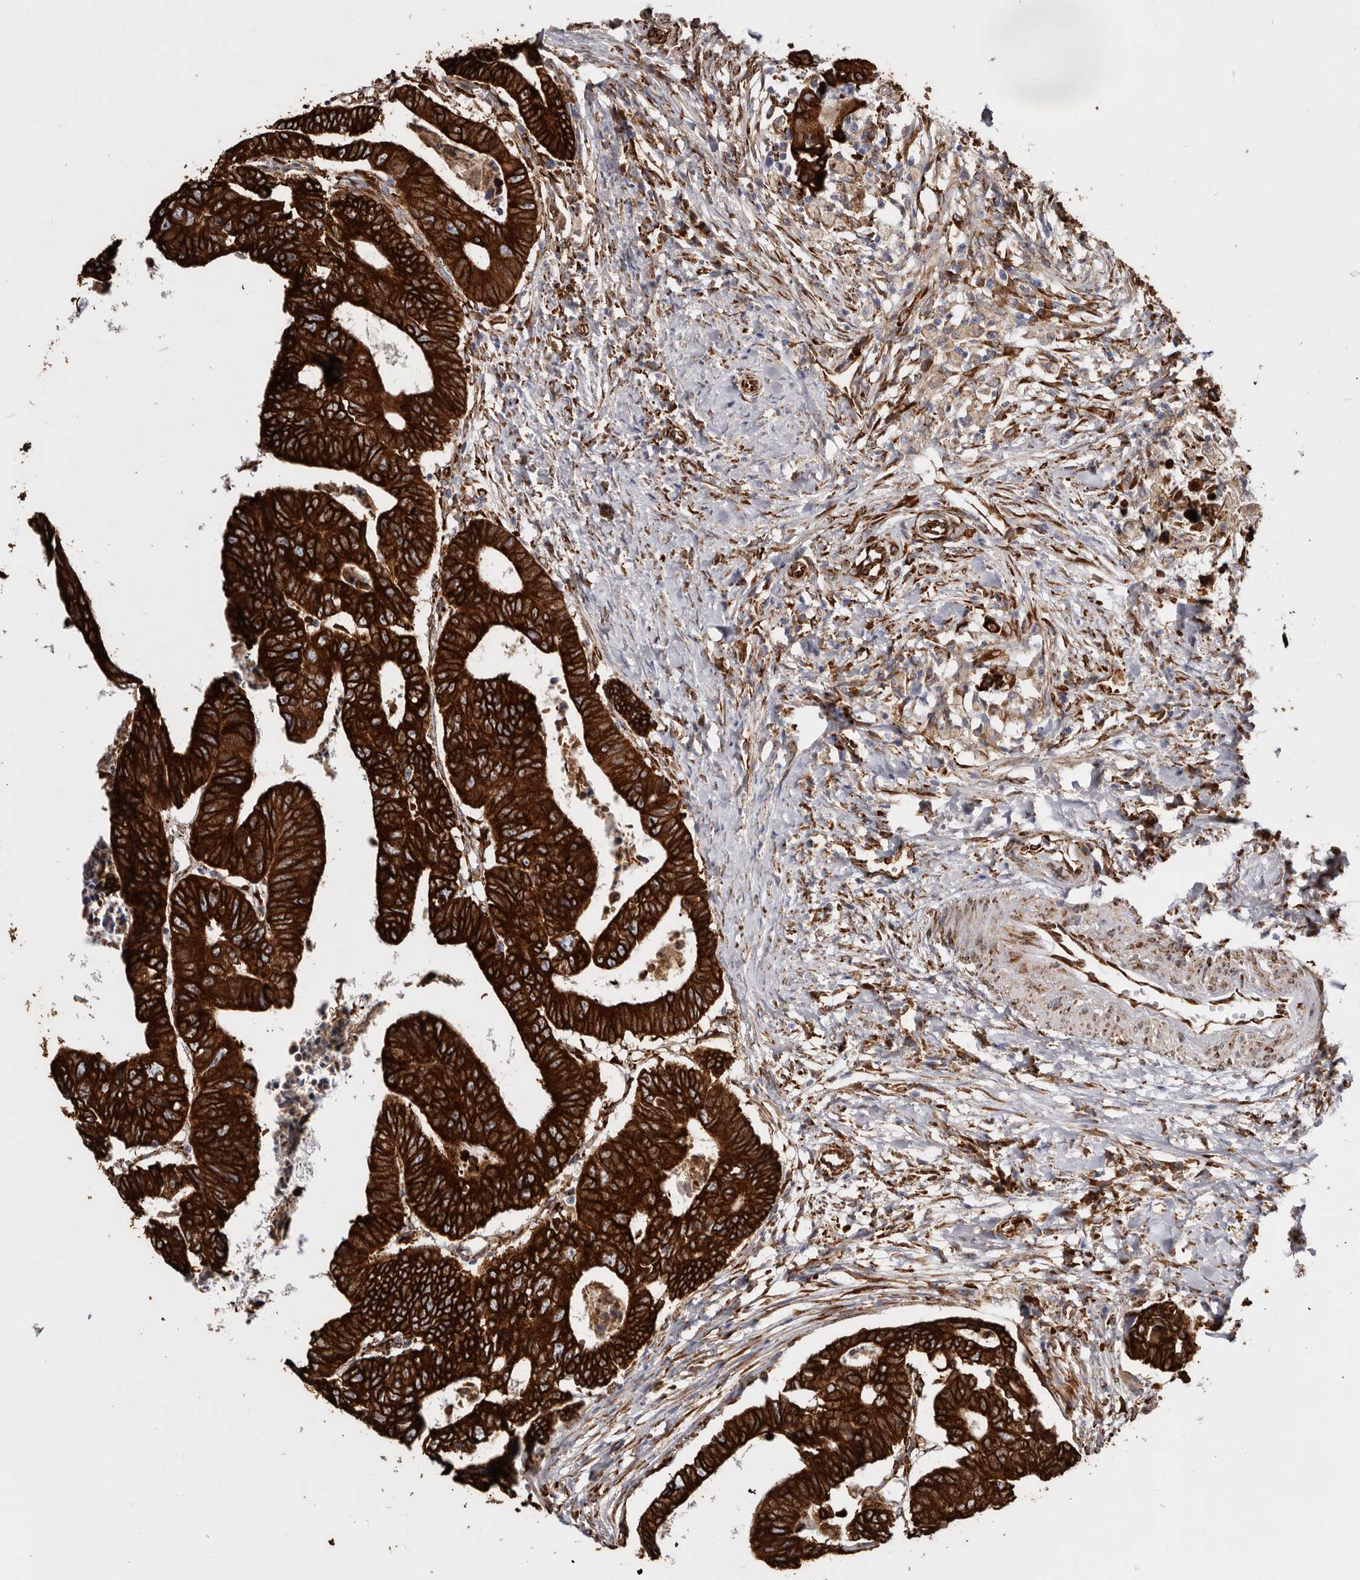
{"staining": {"intensity": "strong", "quantity": ">75%", "location": "cytoplasmic/membranous"}, "tissue": "colorectal cancer", "cell_type": "Tumor cells", "image_type": "cancer", "snomed": [{"axis": "morphology", "description": "Adenocarcinoma, NOS"}, {"axis": "topography", "description": "Rectum"}], "caption": "Immunohistochemical staining of adenocarcinoma (colorectal) demonstrates strong cytoplasmic/membranous protein positivity in about >75% of tumor cells. (brown staining indicates protein expression, while blue staining denotes nuclei).", "gene": "SEMA3E", "patient": {"sex": "female", "age": 65}}